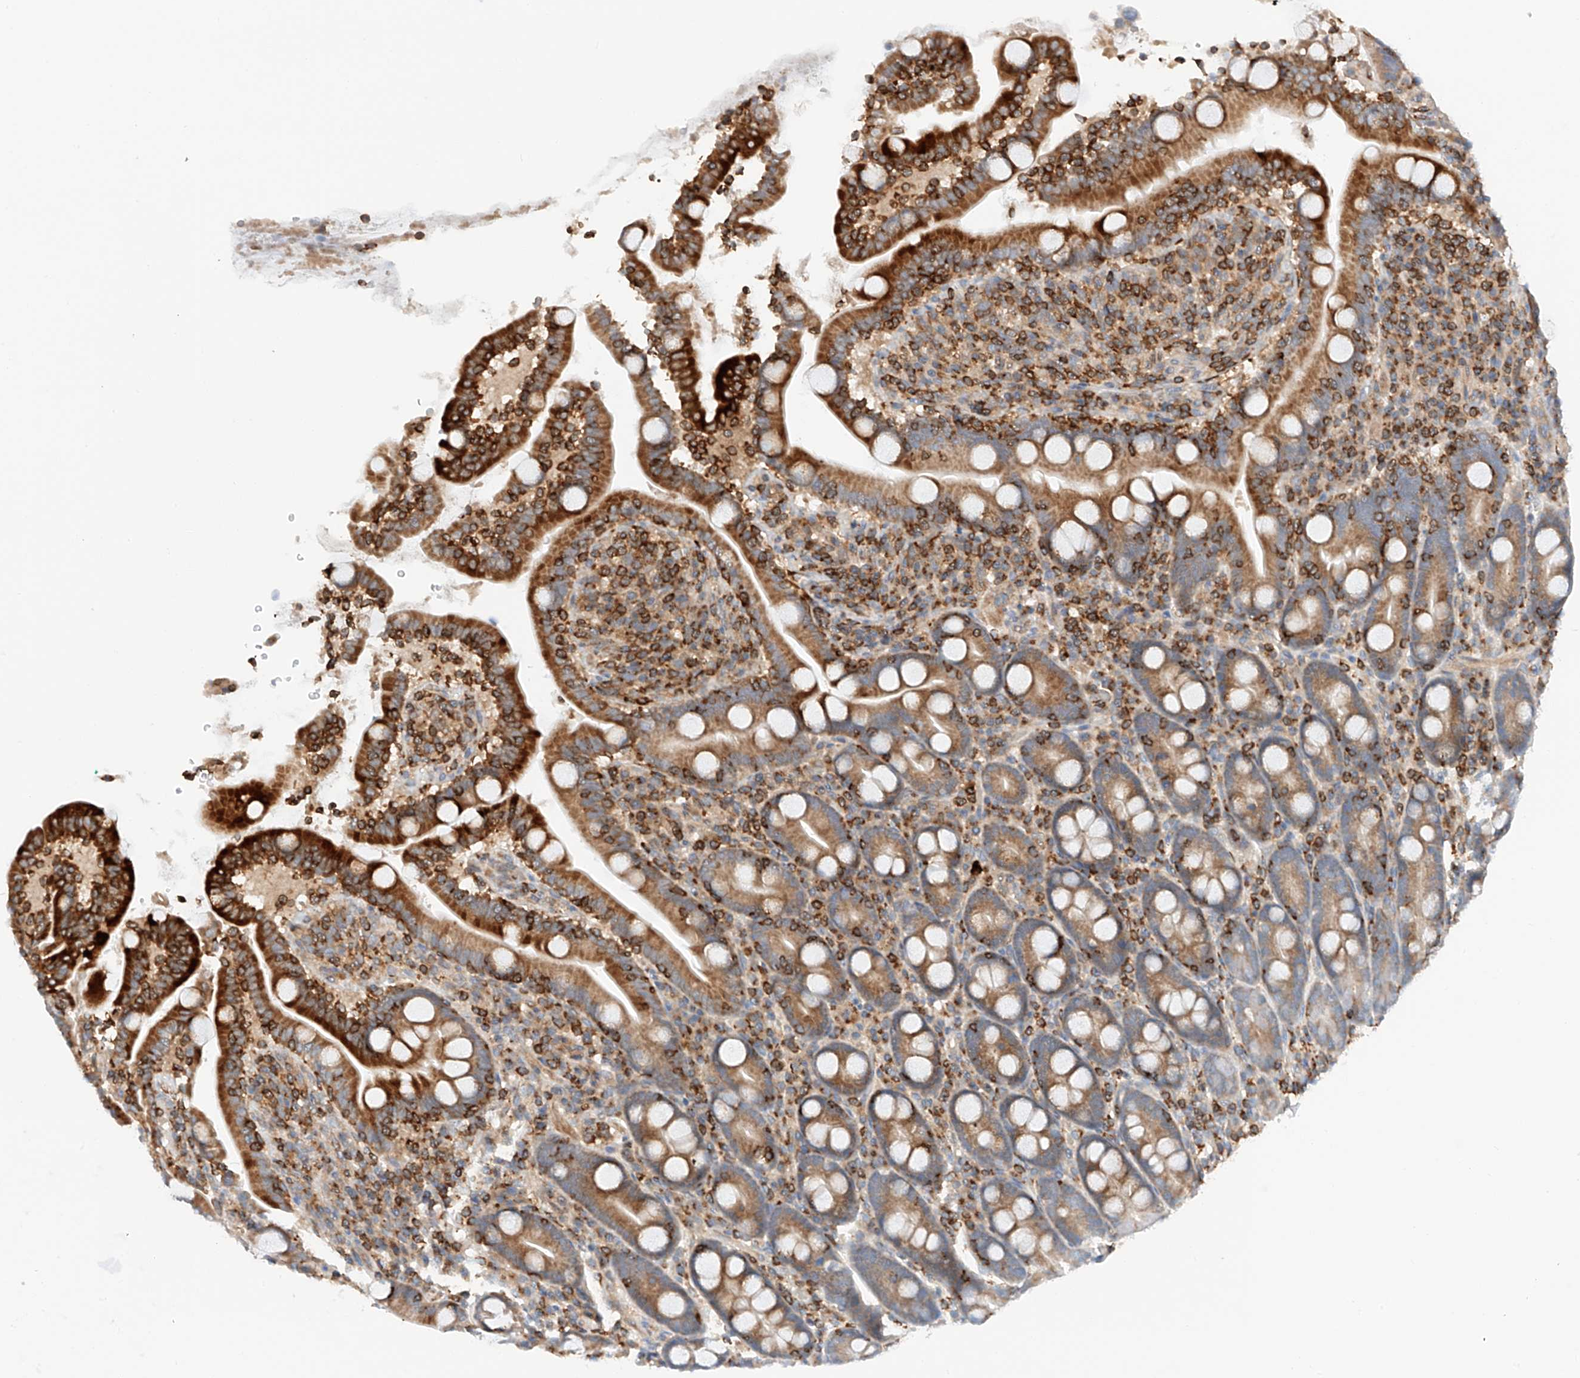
{"staining": {"intensity": "strong", "quantity": ">75%", "location": "cytoplasmic/membranous"}, "tissue": "duodenum", "cell_type": "Glandular cells", "image_type": "normal", "snomed": [{"axis": "morphology", "description": "Normal tissue, NOS"}, {"axis": "topography", "description": "Duodenum"}], "caption": "Immunohistochemical staining of benign human duodenum reveals high levels of strong cytoplasmic/membranous positivity in approximately >75% of glandular cells.", "gene": "MFN2", "patient": {"sex": "male", "age": 35}}